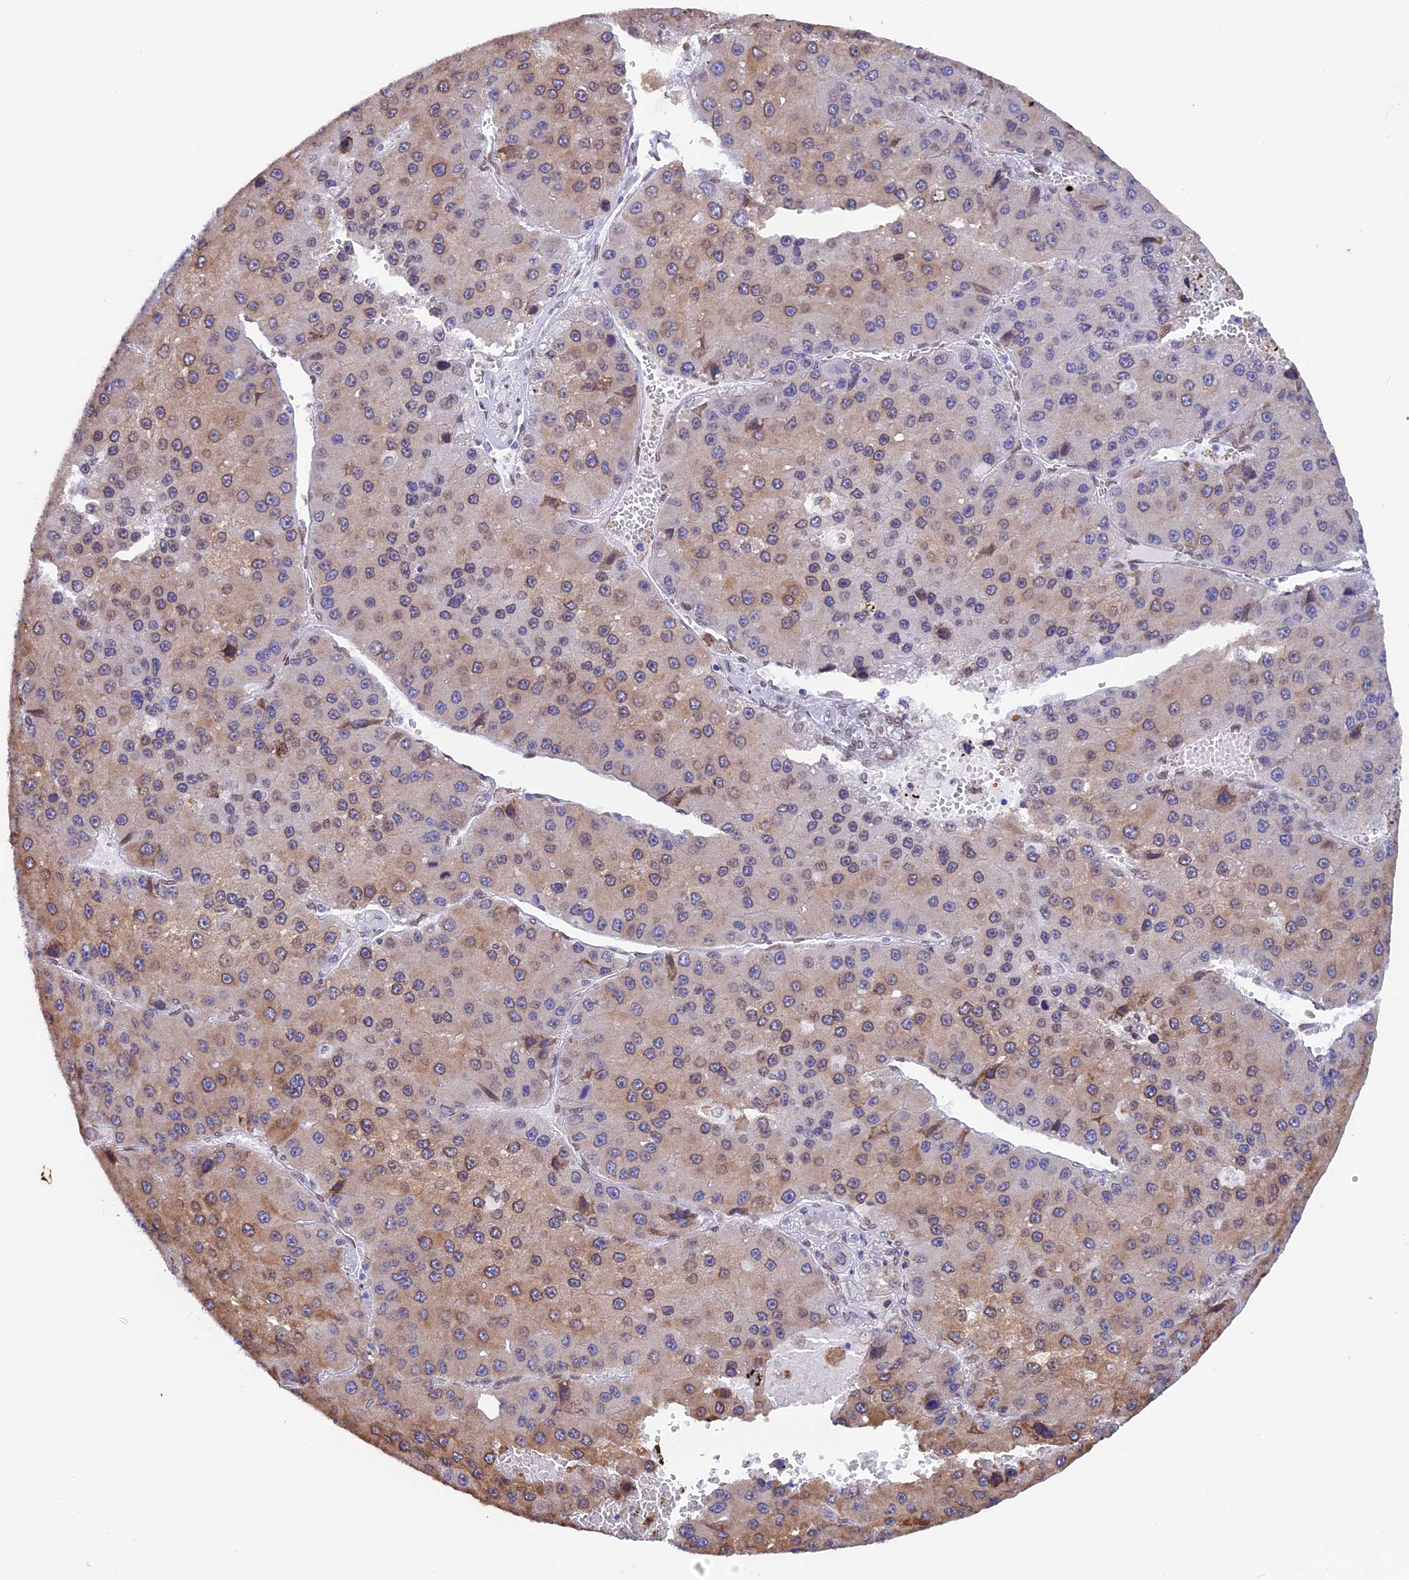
{"staining": {"intensity": "moderate", "quantity": "25%-75%", "location": "cytoplasmic/membranous,nuclear"}, "tissue": "liver cancer", "cell_type": "Tumor cells", "image_type": "cancer", "snomed": [{"axis": "morphology", "description": "Carcinoma, Hepatocellular, NOS"}, {"axis": "topography", "description": "Liver"}], "caption": "Liver cancer (hepatocellular carcinoma) was stained to show a protein in brown. There is medium levels of moderate cytoplasmic/membranous and nuclear staining in approximately 25%-75% of tumor cells. Nuclei are stained in blue.", "gene": "TMPRSS7", "patient": {"sex": "female", "age": 73}}